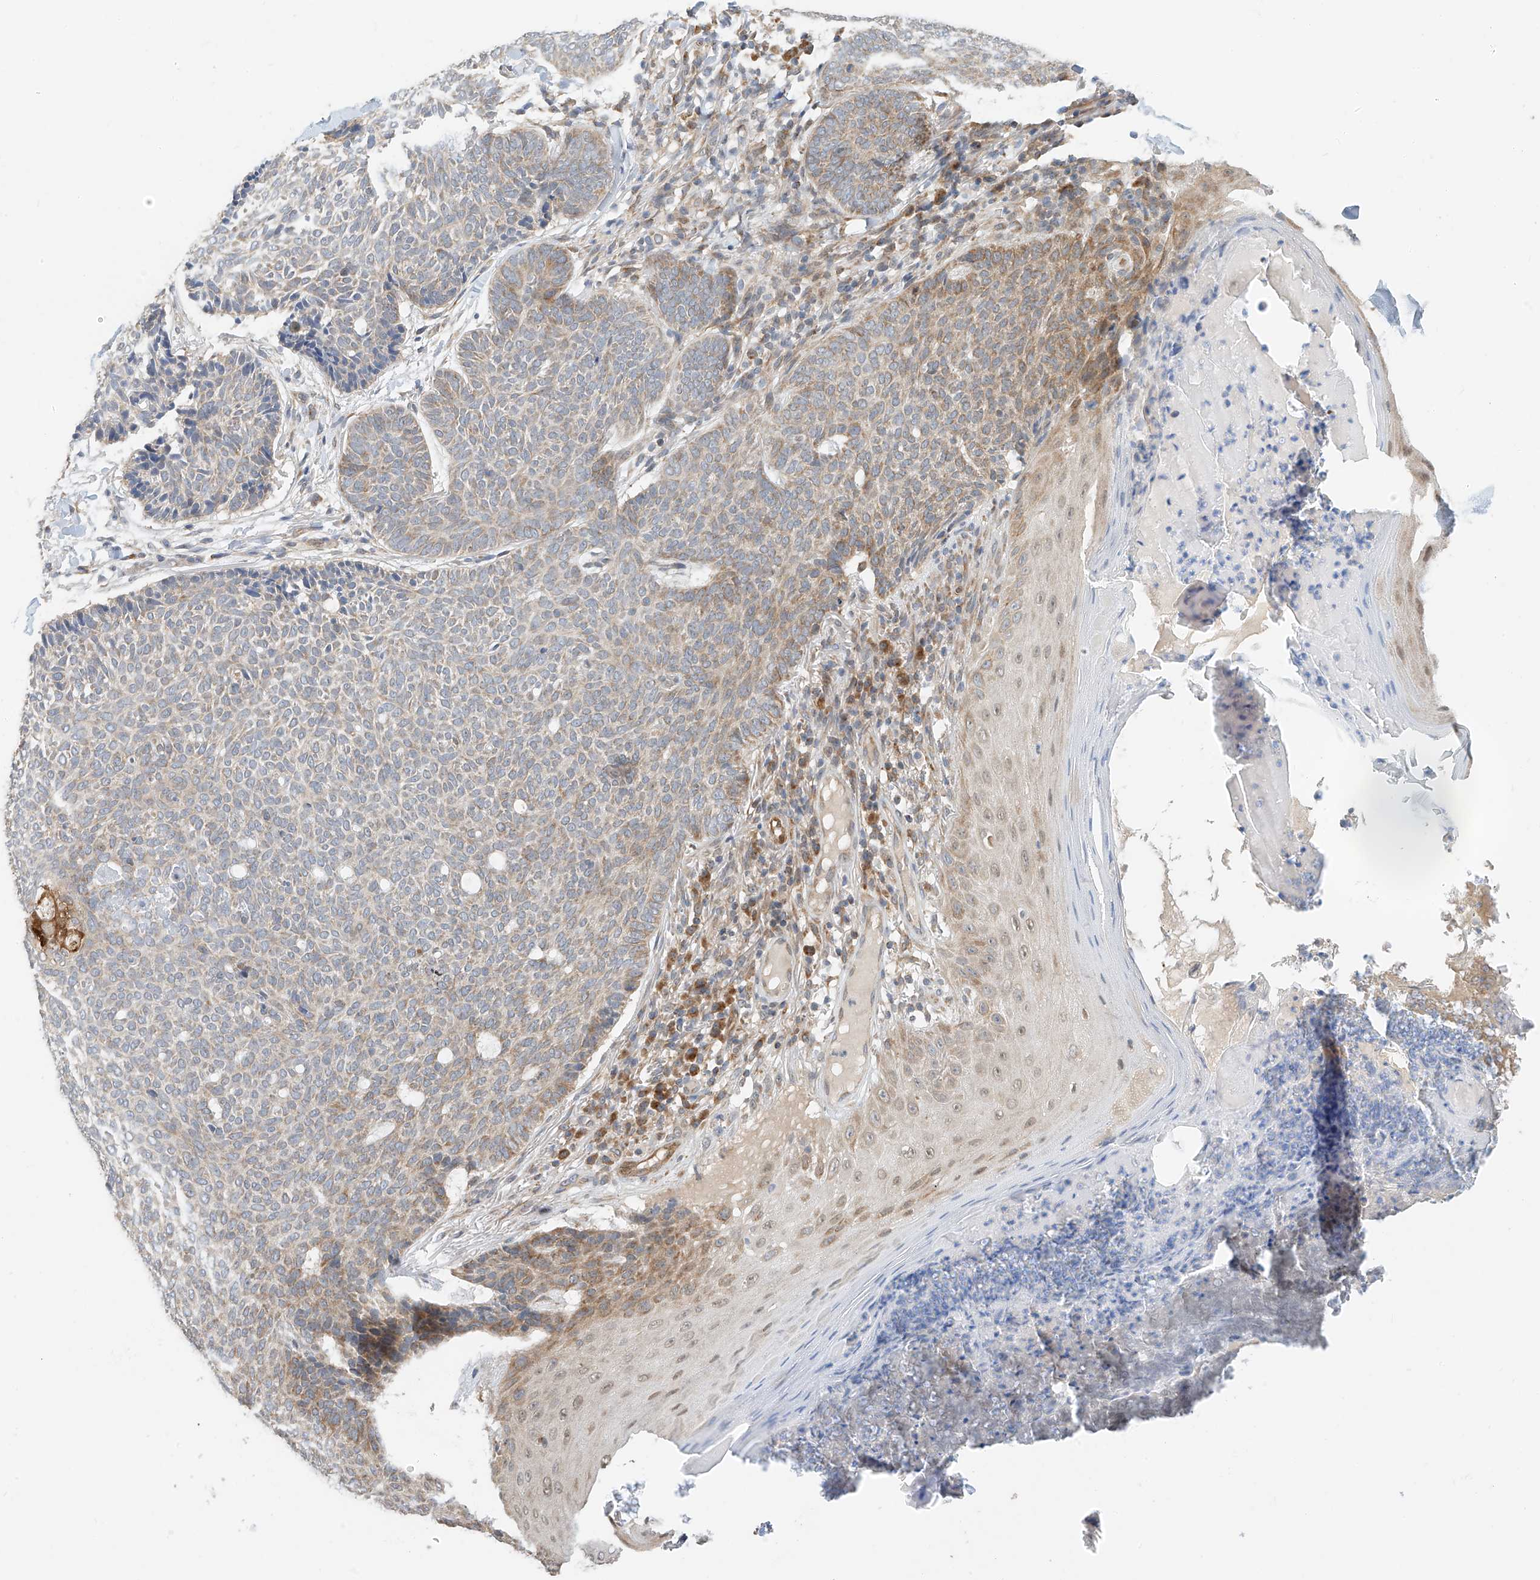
{"staining": {"intensity": "moderate", "quantity": "<25%", "location": "cytoplasmic/membranous"}, "tissue": "skin cancer", "cell_type": "Tumor cells", "image_type": "cancer", "snomed": [{"axis": "morphology", "description": "Normal tissue, NOS"}, {"axis": "morphology", "description": "Basal cell carcinoma"}, {"axis": "topography", "description": "Skin"}], "caption": "Tumor cells demonstrate low levels of moderate cytoplasmic/membranous expression in about <25% of cells in human skin basal cell carcinoma.", "gene": "PPA2", "patient": {"sex": "male", "age": 50}}